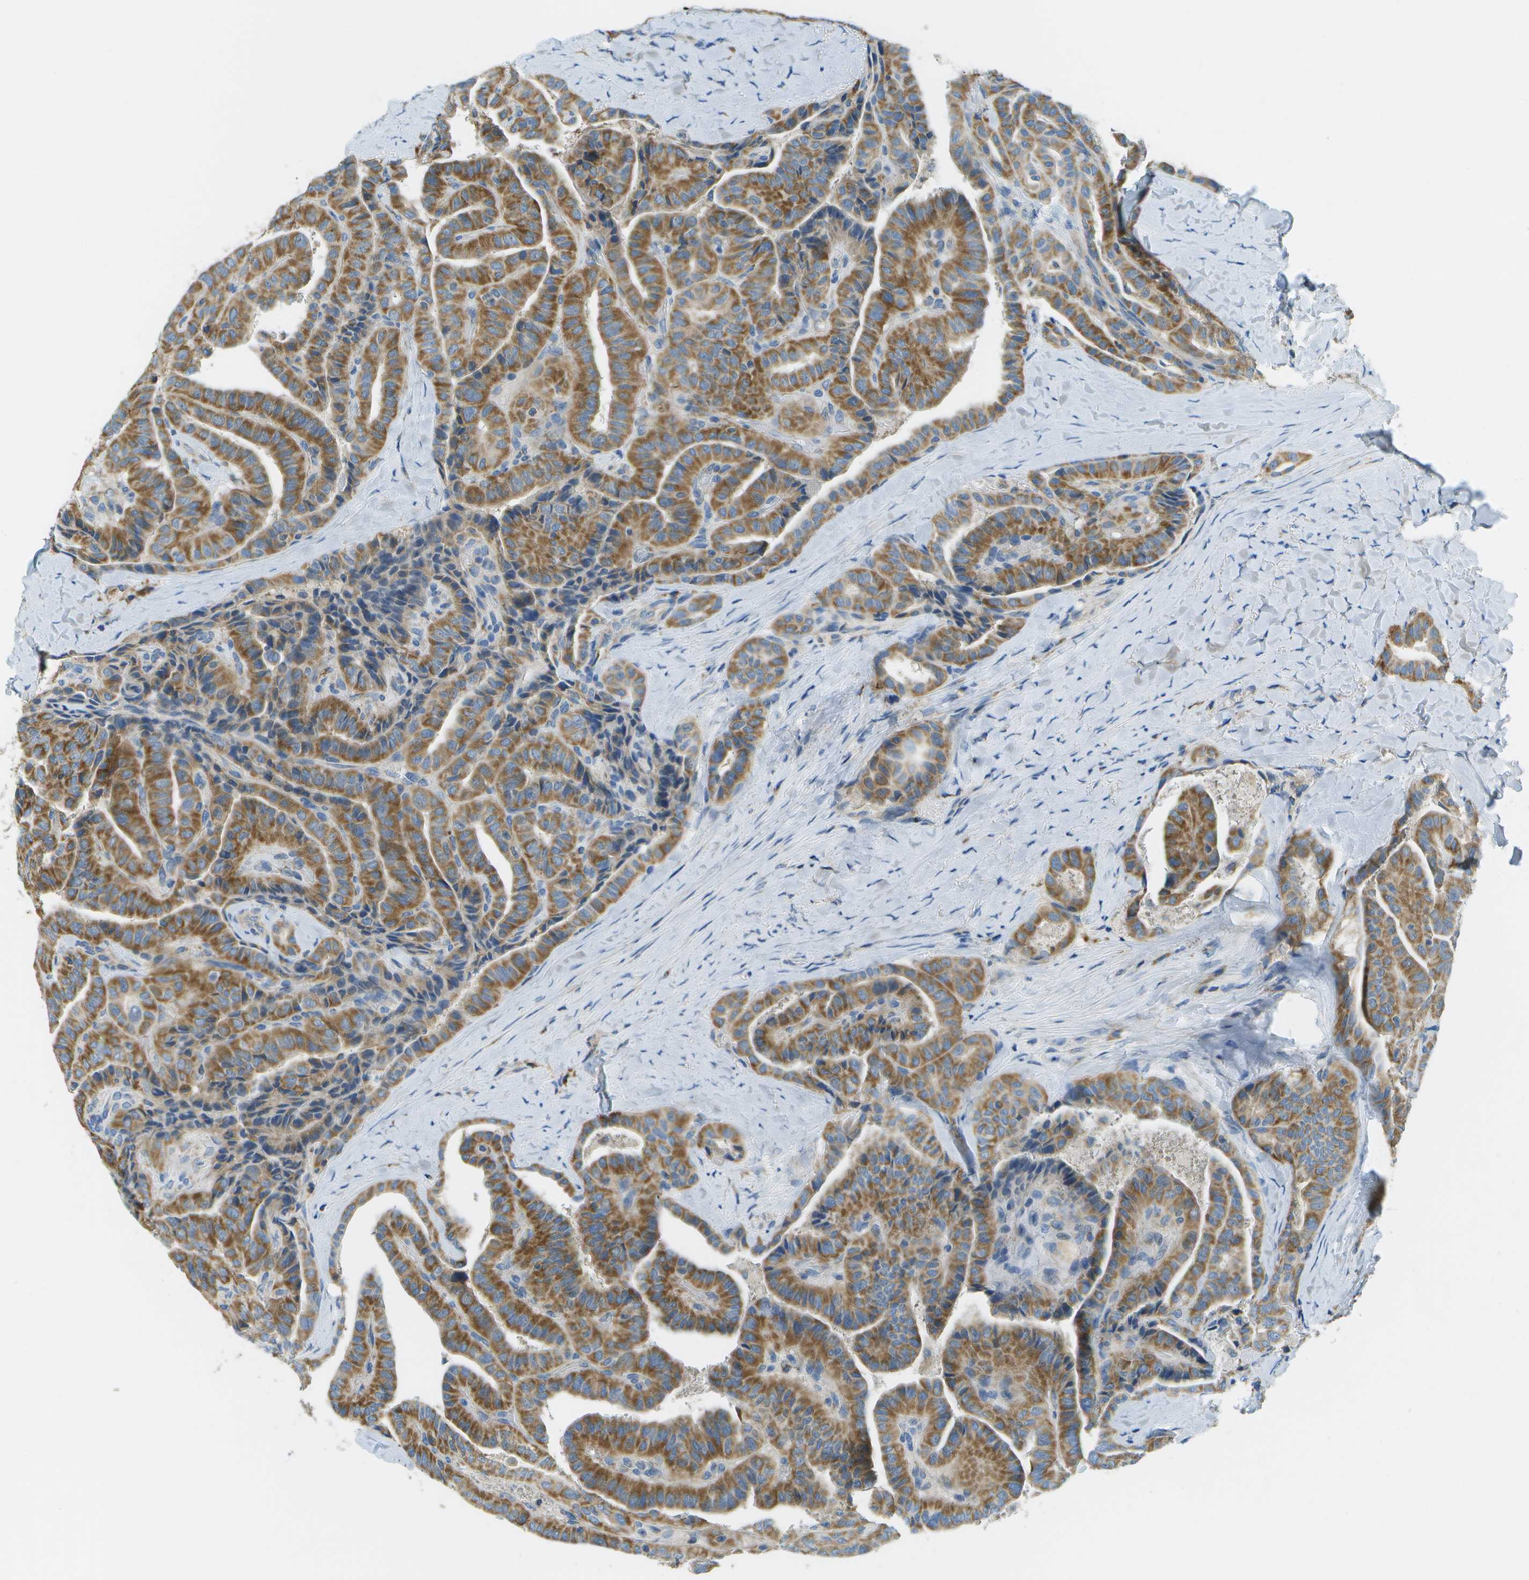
{"staining": {"intensity": "moderate", "quantity": ">75%", "location": "cytoplasmic/membranous"}, "tissue": "thyroid cancer", "cell_type": "Tumor cells", "image_type": "cancer", "snomed": [{"axis": "morphology", "description": "Papillary adenocarcinoma, NOS"}, {"axis": "topography", "description": "Thyroid gland"}], "caption": "Thyroid cancer (papillary adenocarcinoma) was stained to show a protein in brown. There is medium levels of moderate cytoplasmic/membranous positivity in about >75% of tumor cells.", "gene": "PTGIS", "patient": {"sex": "male", "age": 77}}